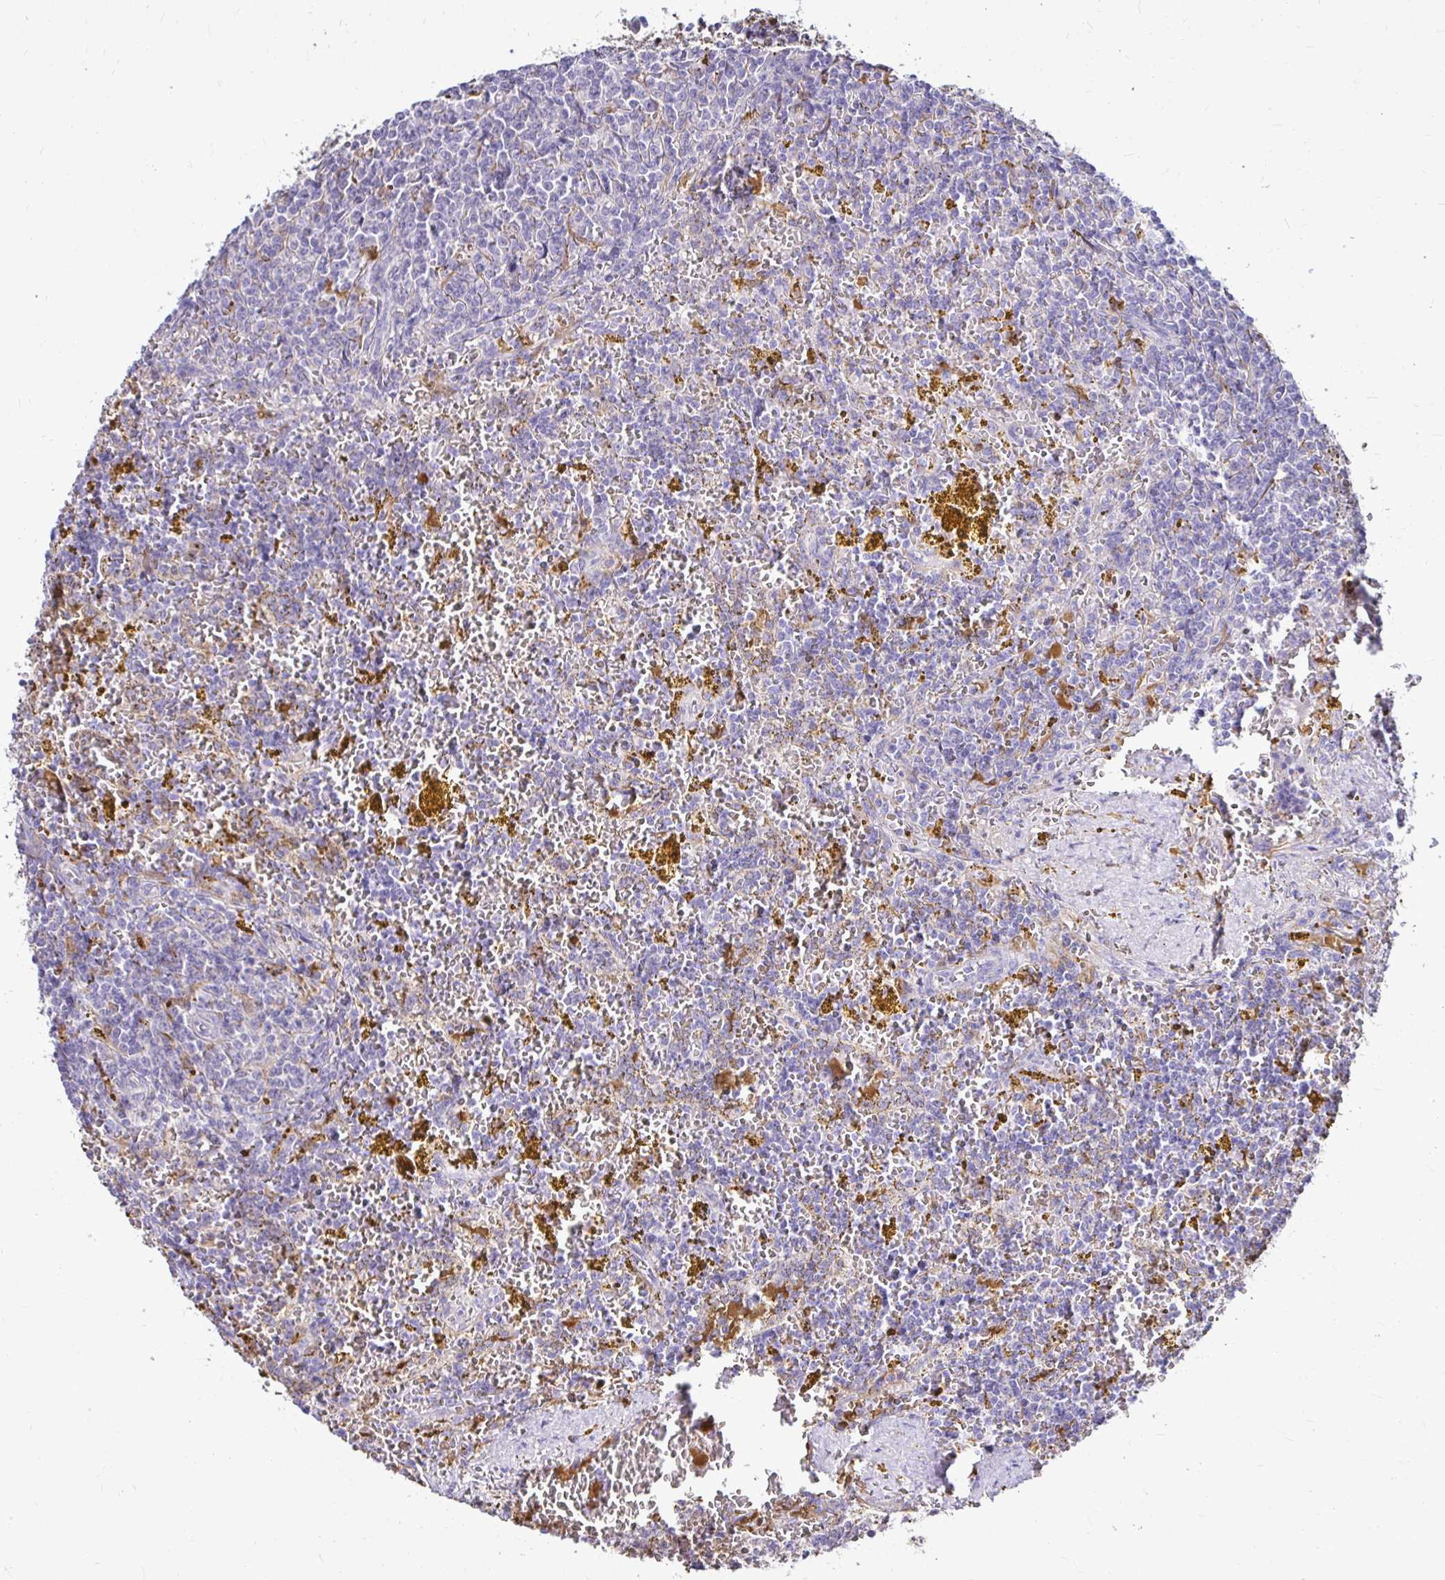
{"staining": {"intensity": "negative", "quantity": "none", "location": "none"}, "tissue": "lymphoma", "cell_type": "Tumor cells", "image_type": "cancer", "snomed": [{"axis": "morphology", "description": "Malignant lymphoma, non-Hodgkin's type, Low grade"}, {"axis": "topography", "description": "Spleen"}, {"axis": "topography", "description": "Lymph node"}], "caption": "Tumor cells show no significant protein staining in malignant lymphoma, non-Hodgkin's type (low-grade).", "gene": "IDH1", "patient": {"sex": "female", "age": 66}}